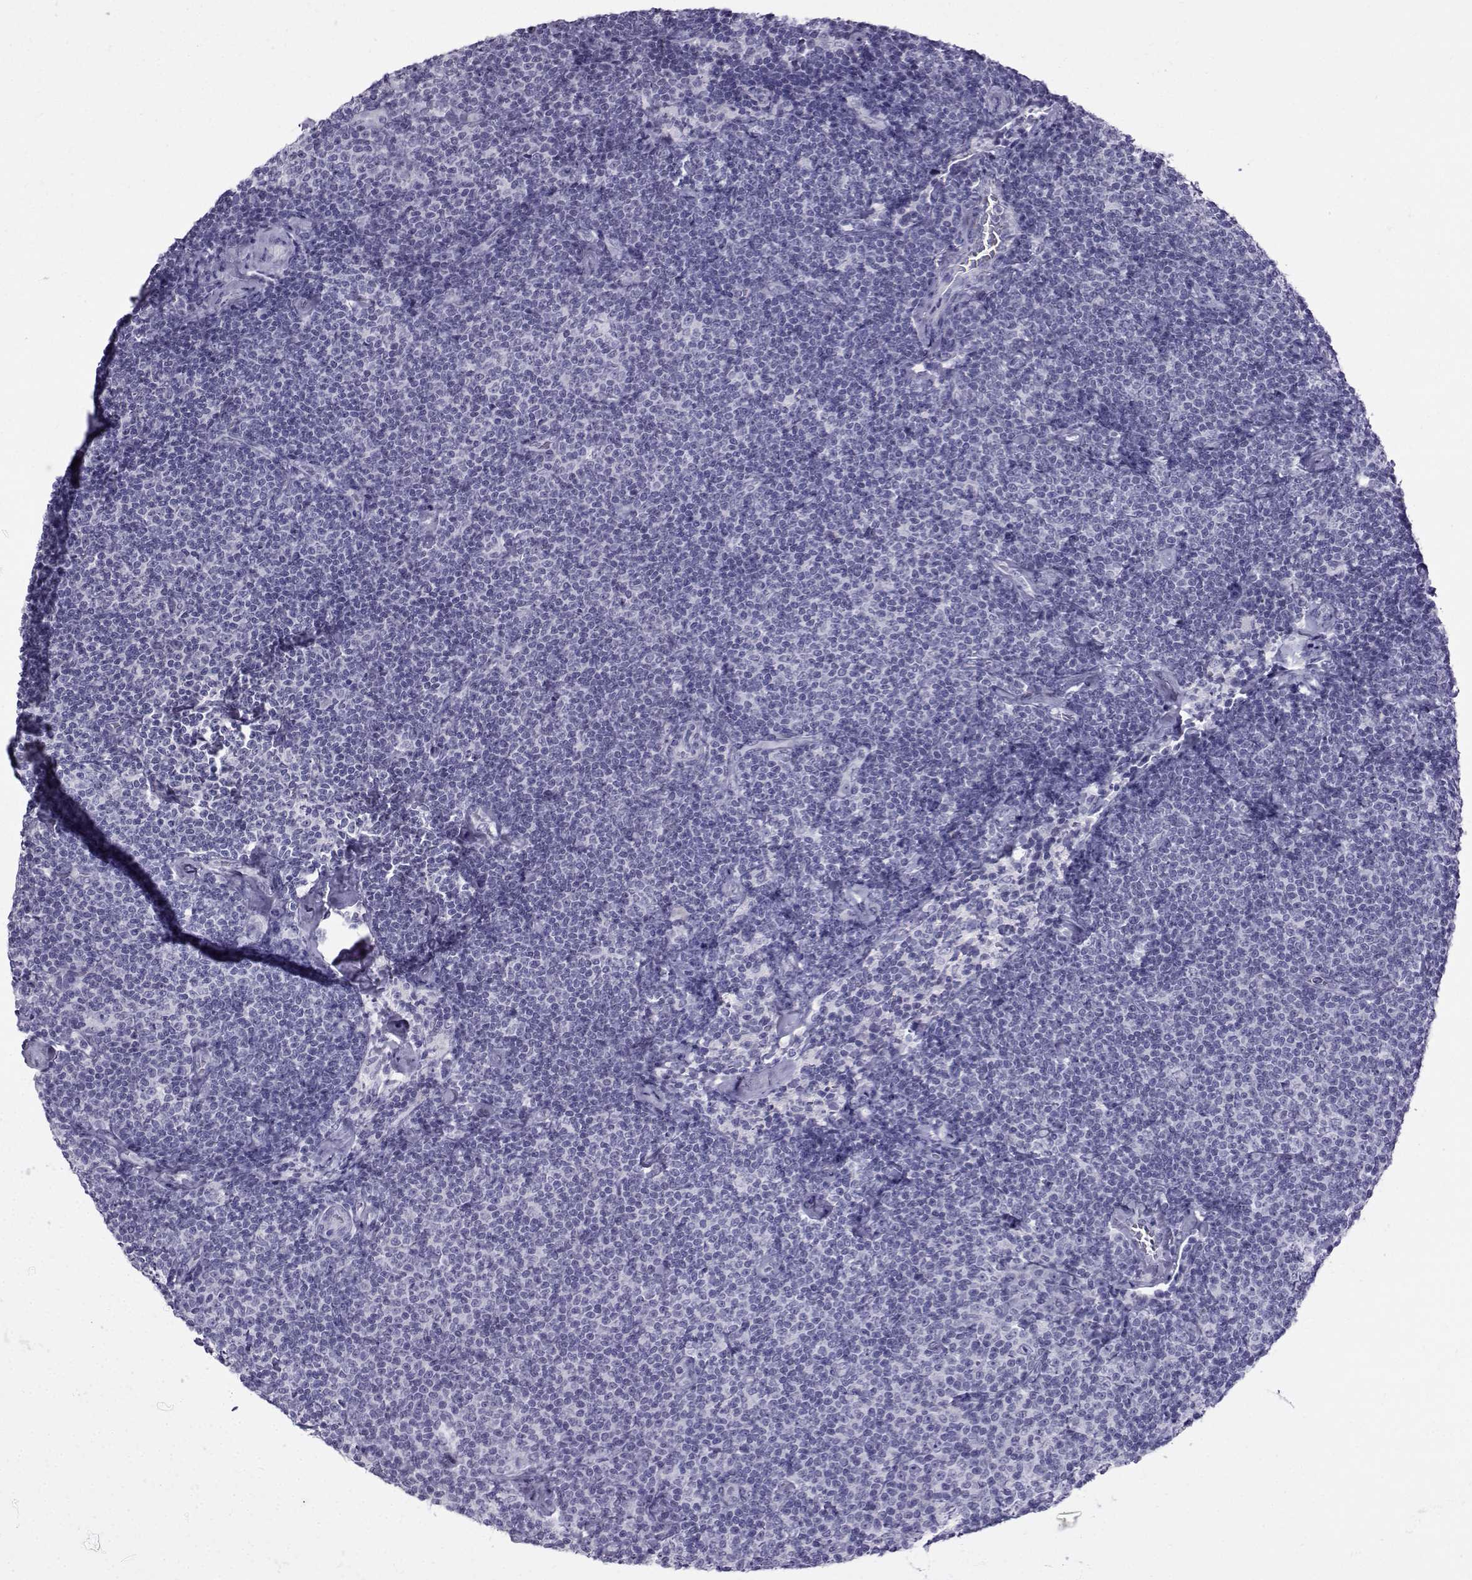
{"staining": {"intensity": "negative", "quantity": "none", "location": "none"}, "tissue": "lymphoma", "cell_type": "Tumor cells", "image_type": "cancer", "snomed": [{"axis": "morphology", "description": "Malignant lymphoma, non-Hodgkin's type, Low grade"}, {"axis": "topography", "description": "Lymph node"}], "caption": "Malignant lymphoma, non-Hodgkin's type (low-grade) was stained to show a protein in brown. There is no significant staining in tumor cells. Brightfield microscopy of immunohistochemistry (IHC) stained with DAB (brown) and hematoxylin (blue), captured at high magnification.", "gene": "ARMC2", "patient": {"sex": "male", "age": 81}}